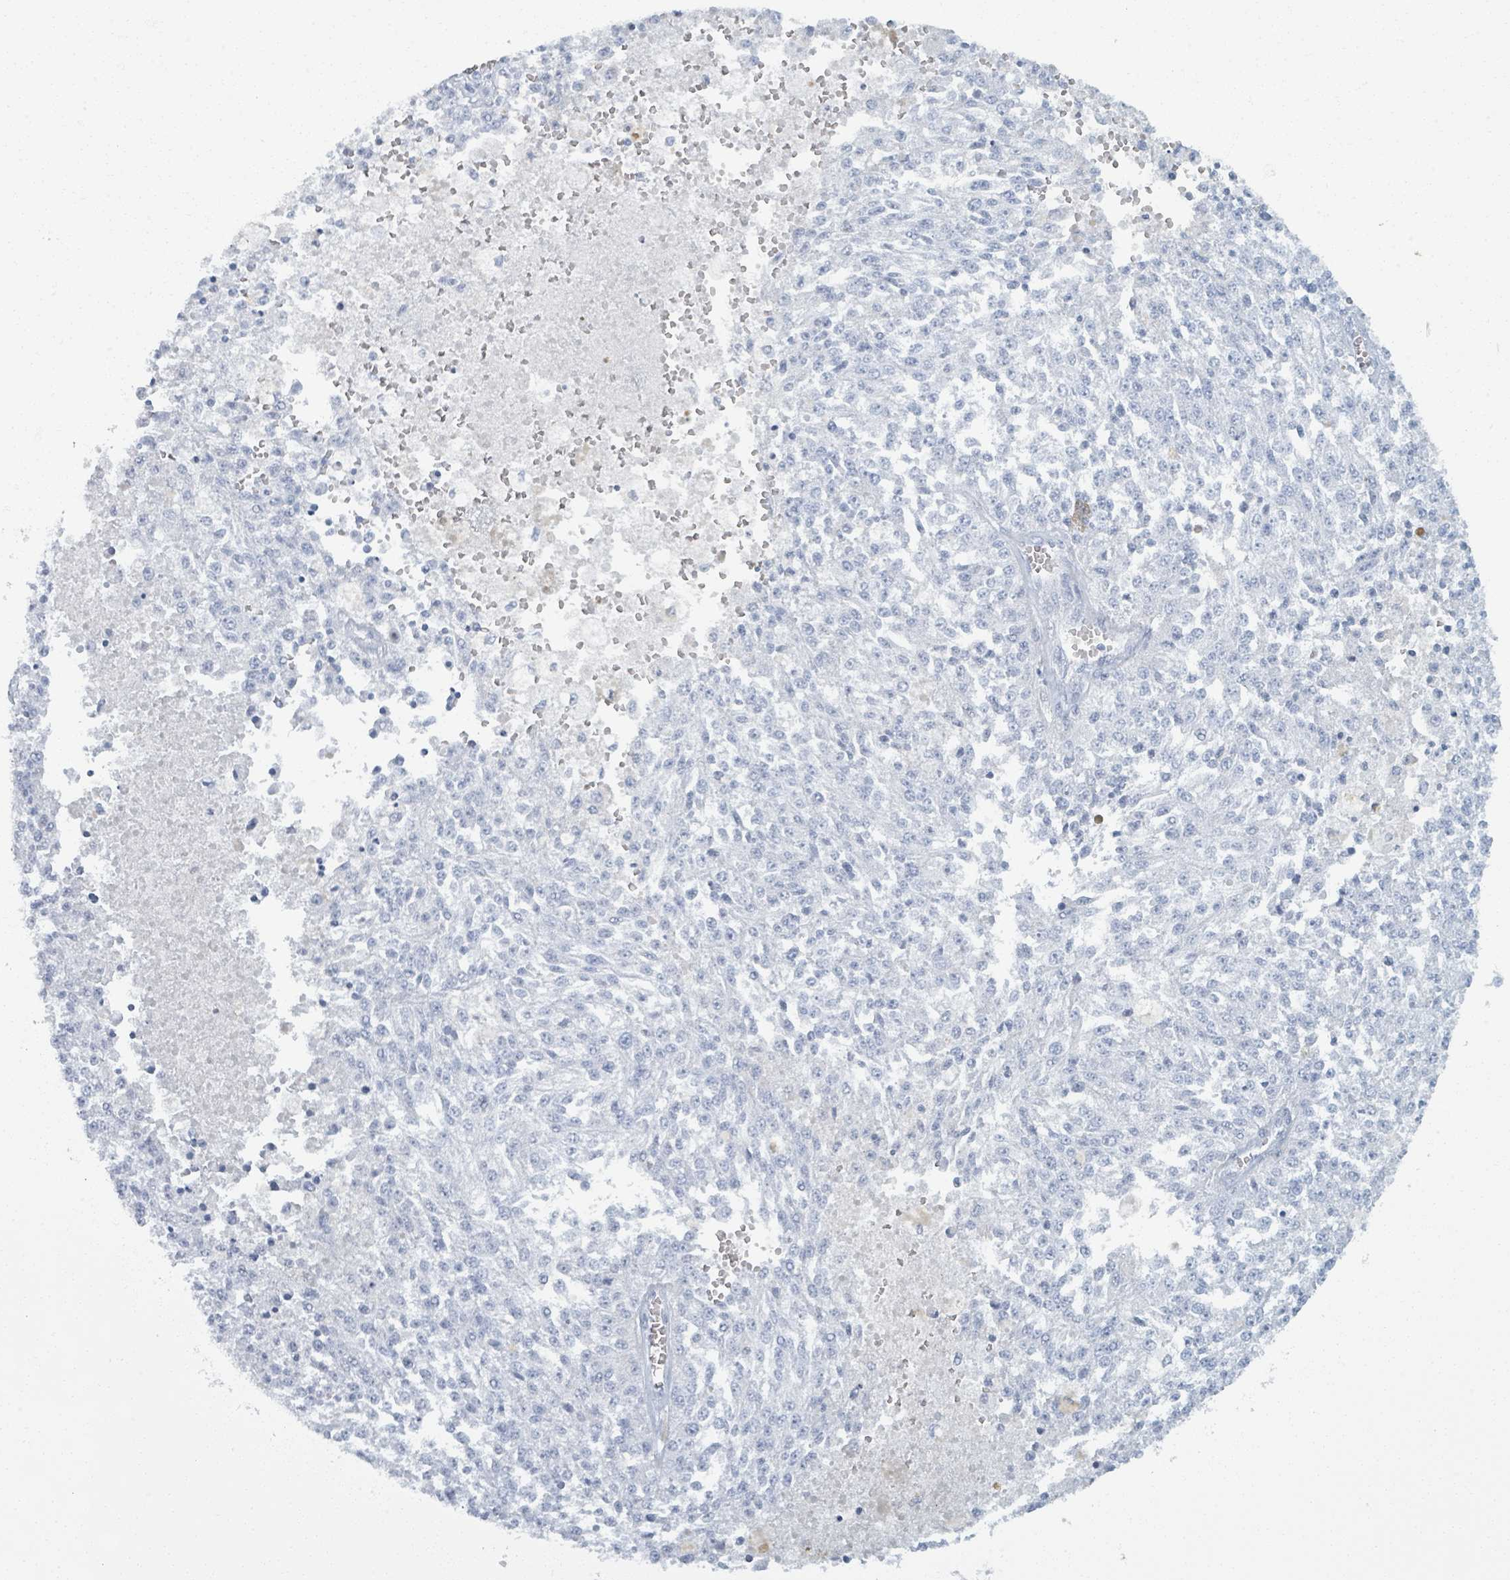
{"staining": {"intensity": "negative", "quantity": "none", "location": "none"}, "tissue": "melanoma", "cell_type": "Tumor cells", "image_type": "cancer", "snomed": [{"axis": "morphology", "description": "Malignant melanoma, NOS"}, {"axis": "topography", "description": "Skin"}], "caption": "Protein analysis of melanoma reveals no significant expression in tumor cells. Nuclei are stained in blue.", "gene": "DEFA4", "patient": {"sex": "female", "age": 64}}